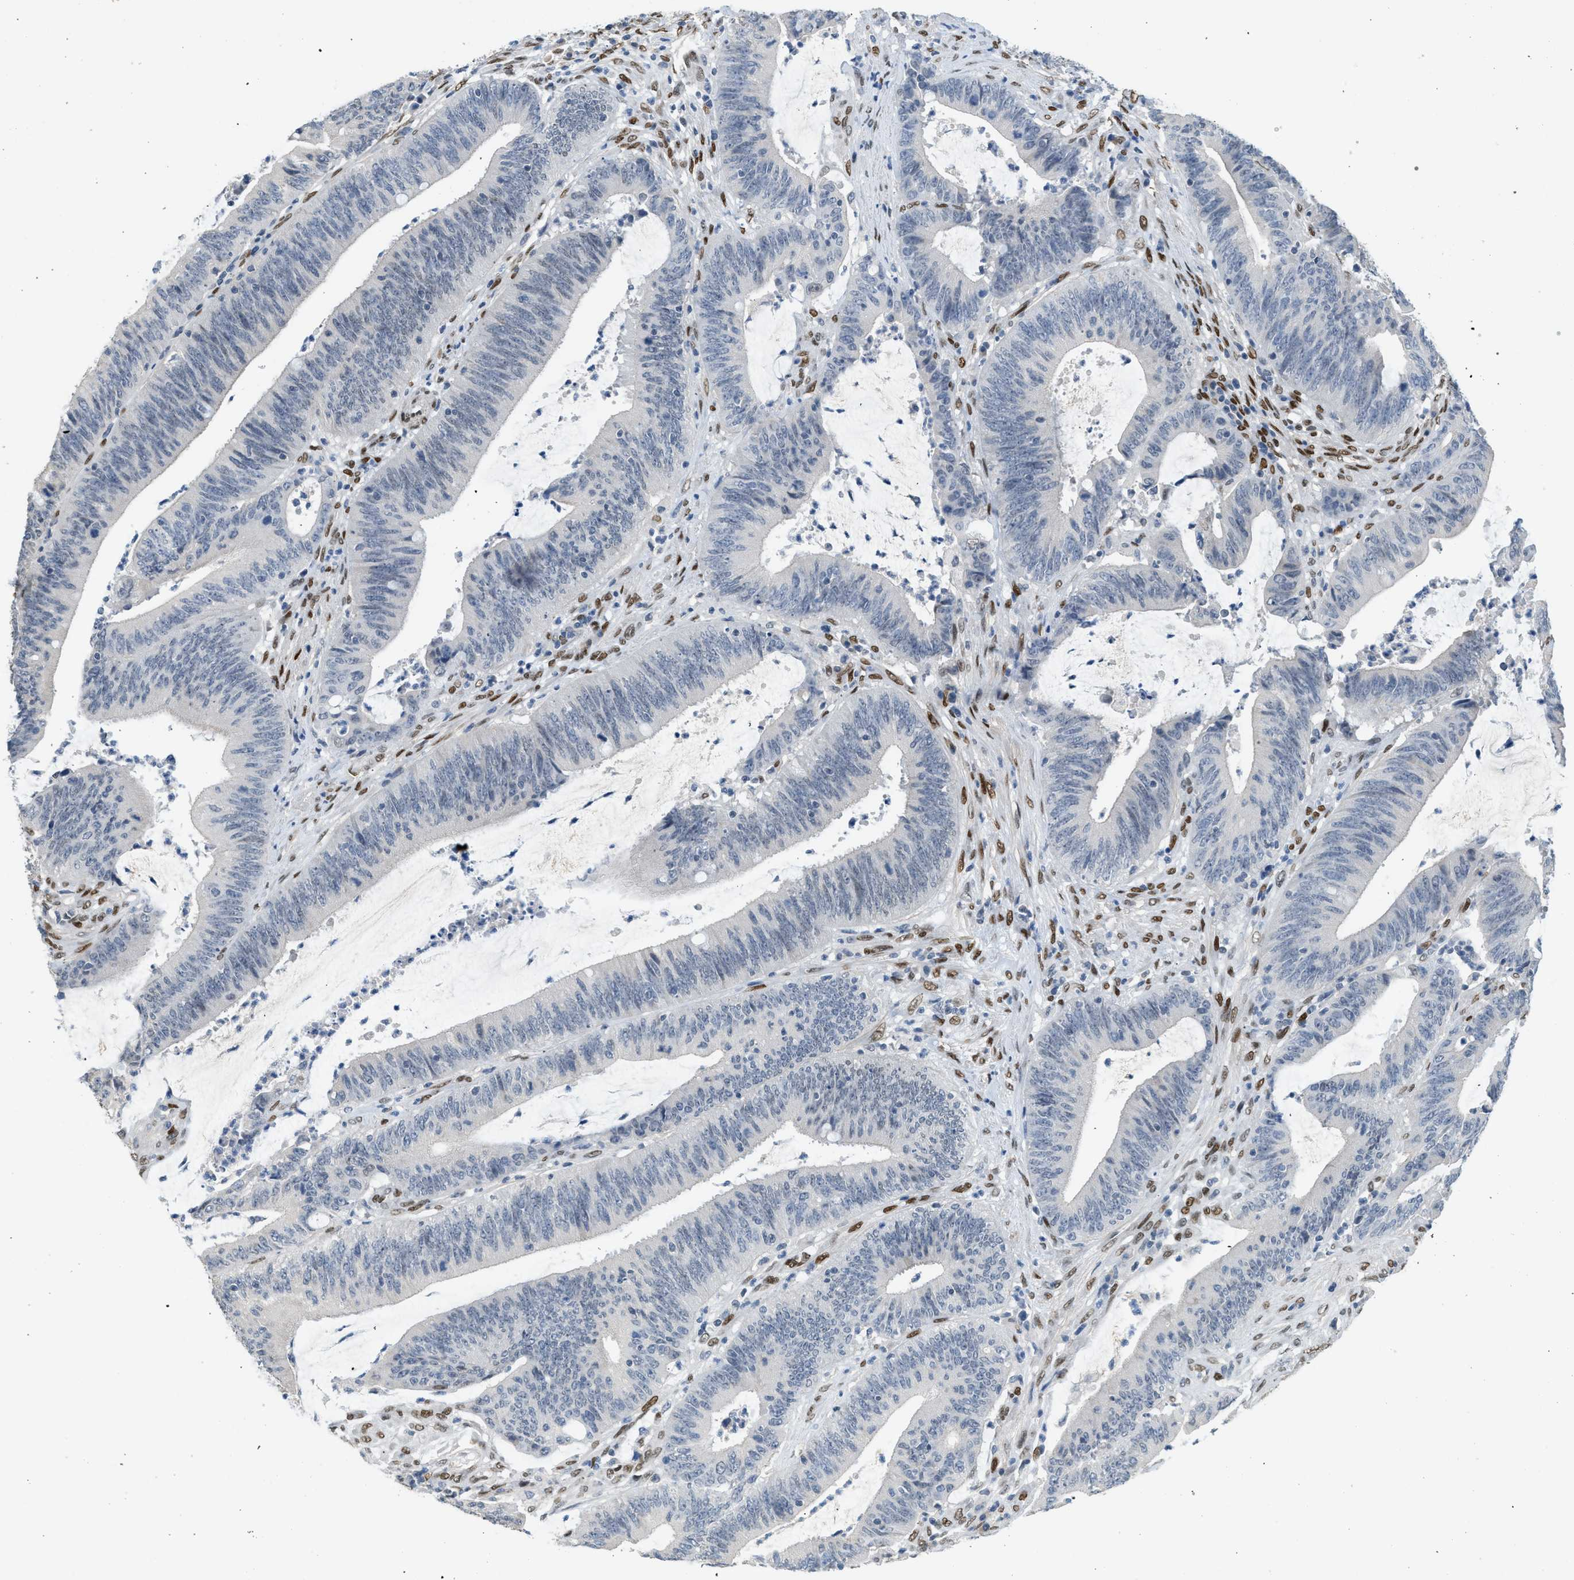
{"staining": {"intensity": "negative", "quantity": "none", "location": "none"}, "tissue": "colorectal cancer", "cell_type": "Tumor cells", "image_type": "cancer", "snomed": [{"axis": "morphology", "description": "Normal tissue, NOS"}, {"axis": "morphology", "description": "Adenocarcinoma, NOS"}, {"axis": "topography", "description": "Rectum"}], "caption": "This is a image of immunohistochemistry staining of colorectal adenocarcinoma, which shows no staining in tumor cells.", "gene": "ZBTB20", "patient": {"sex": "female", "age": 66}}